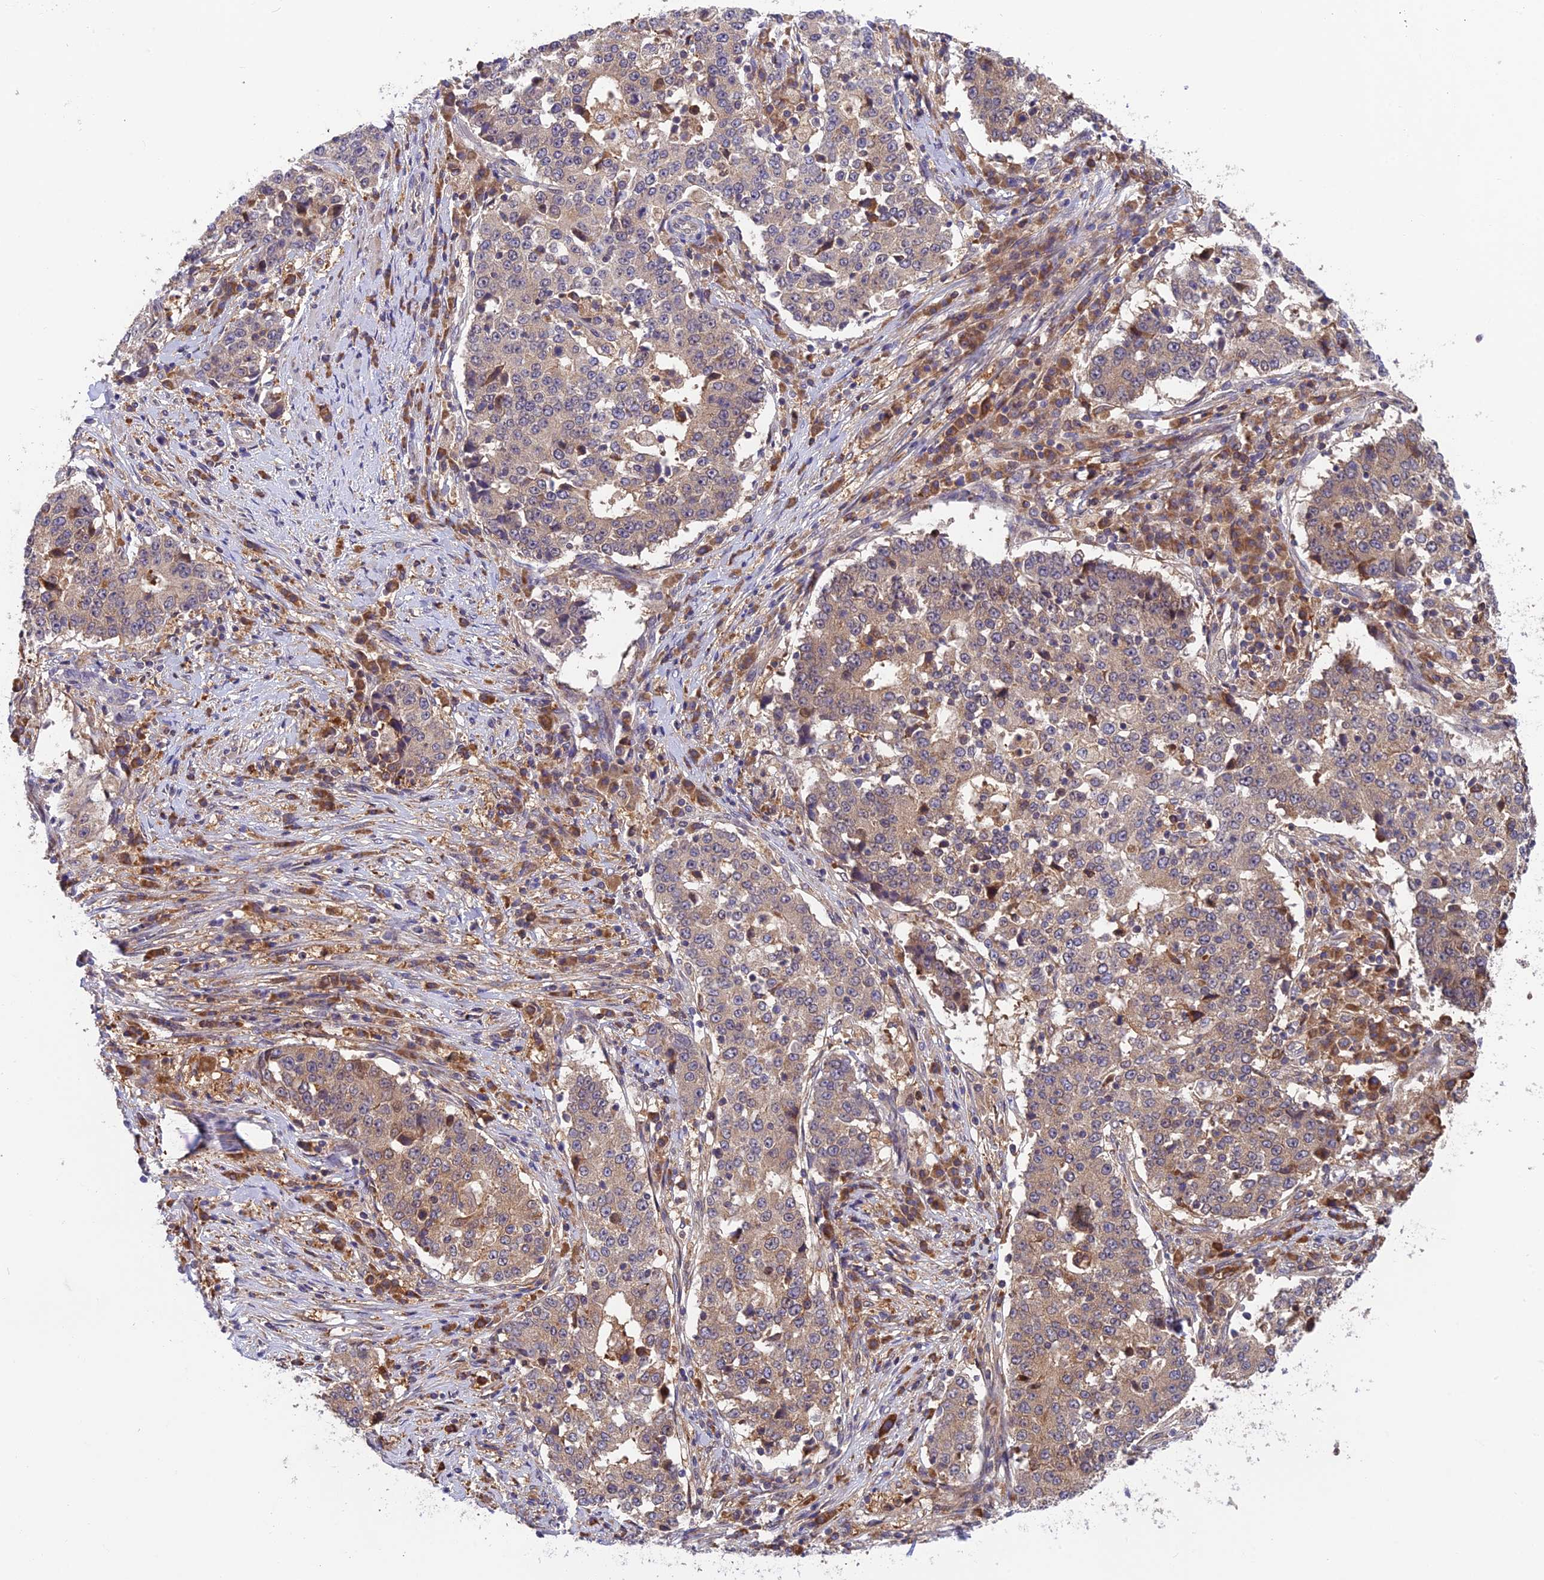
{"staining": {"intensity": "weak", "quantity": "25%-75%", "location": "cytoplasmic/membranous"}, "tissue": "stomach cancer", "cell_type": "Tumor cells", "image_type": "cancer", "snomed": [{"axis": "morphology", "description": "Adenocarcinoma, NOS"}, {"axis": "topography", "description": "Stomach"}], "caption": "A micrograph showing weak cytoplasmic/membranous positivity in about 25%-75% of tumor cells in stomach adenocarcinoma, as visualized by brown immunohistochemical staining.", "gene": "IPO5", "patient": {"sex": "male", "age": 59}}